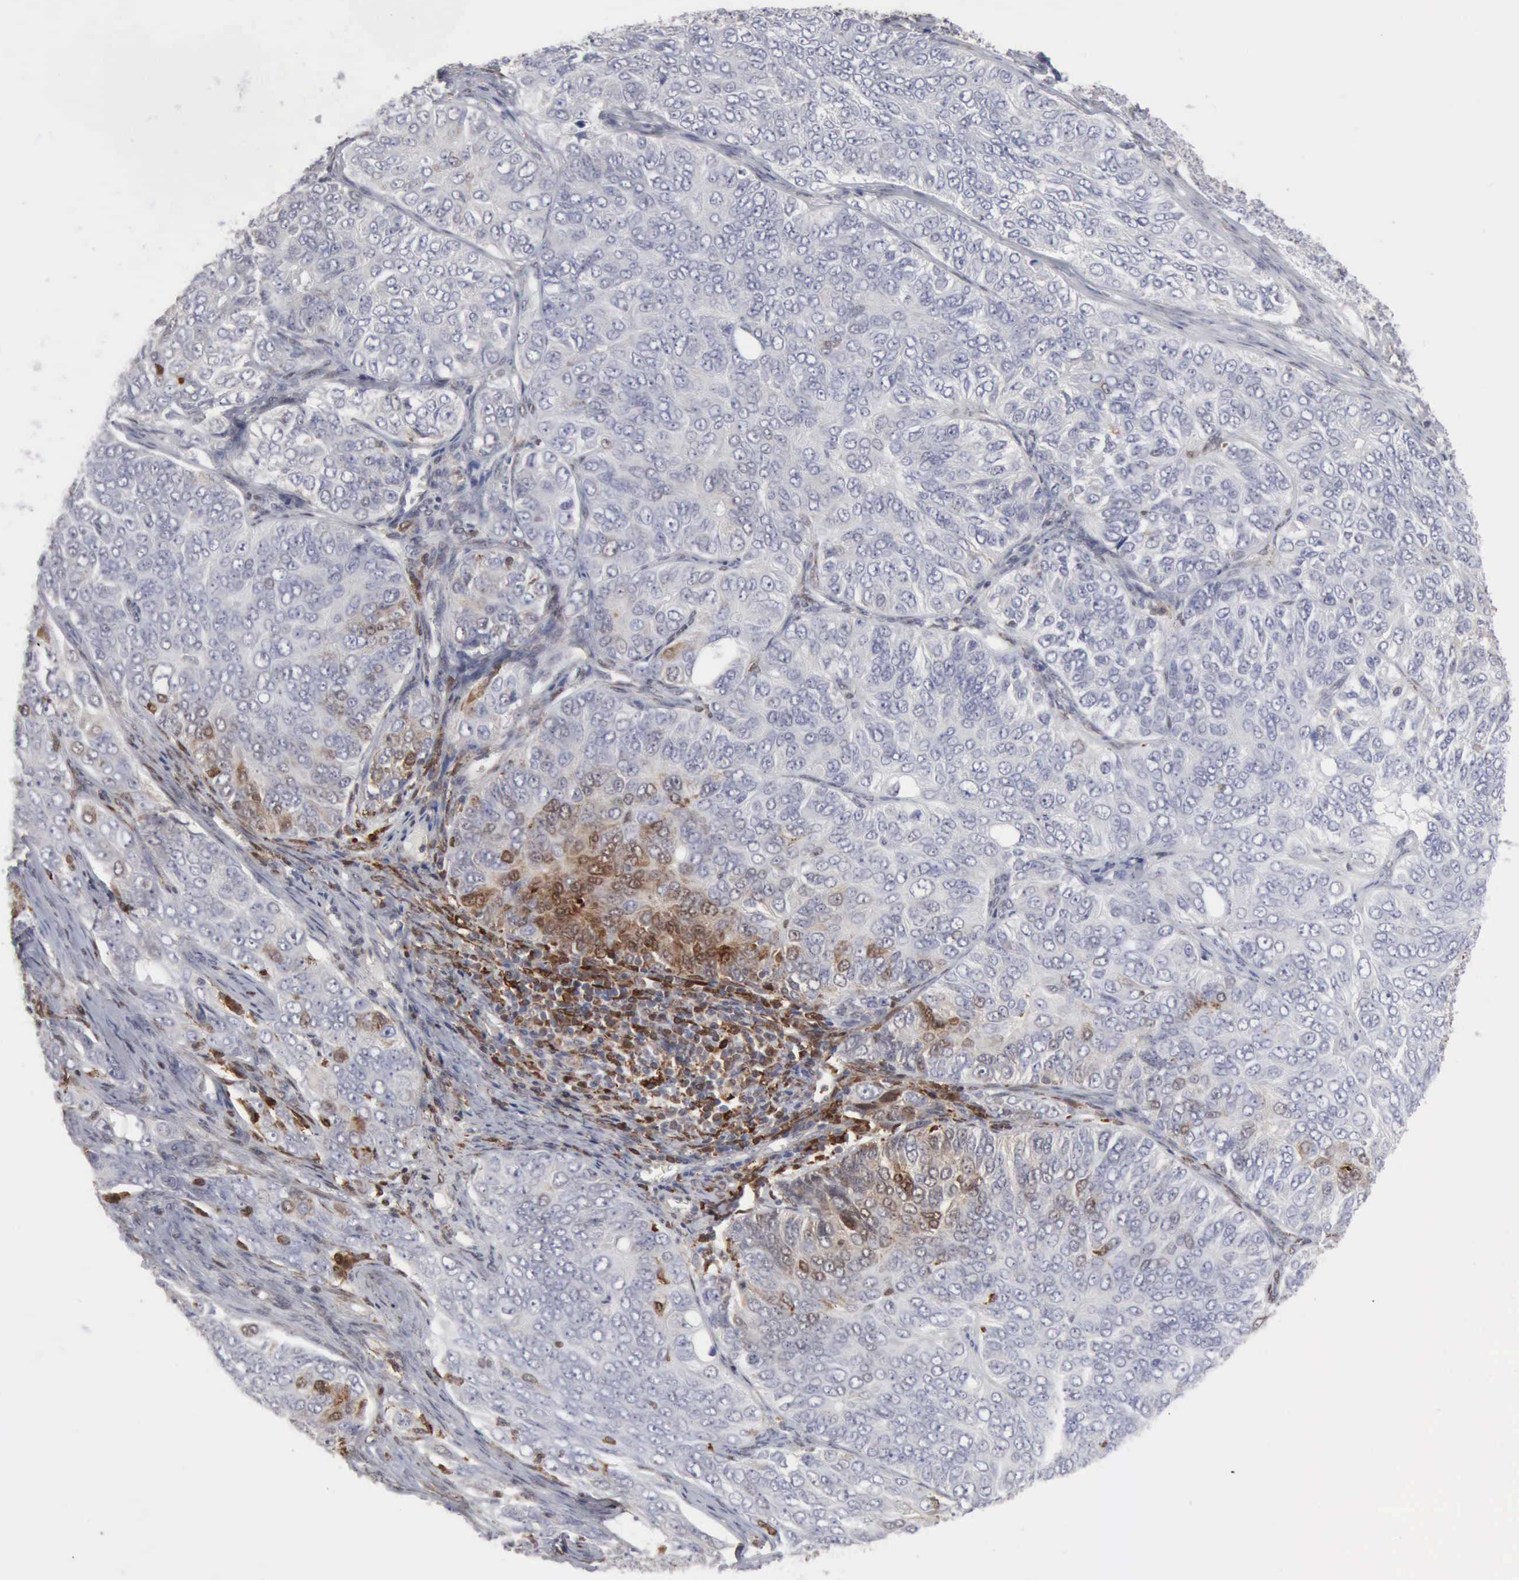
{"staining": {"intensity": "negative", "quantity": "none", "location": "none"}, "tissue": "ovarian cancer", "cell_type": "Tumor cells", "image_type": "cancer", "snomed": [{"axis": "morphology", "description": "Carcinoma, endometroid"}, {"axis": "topography", "description": "Ovary"}], "caption": "Tumor cells are negative for protein expression in human ovarian cancer (endometroid carcinoma).", "gene": "STAT1", "patient": {"sex": "female", "age": 51}}